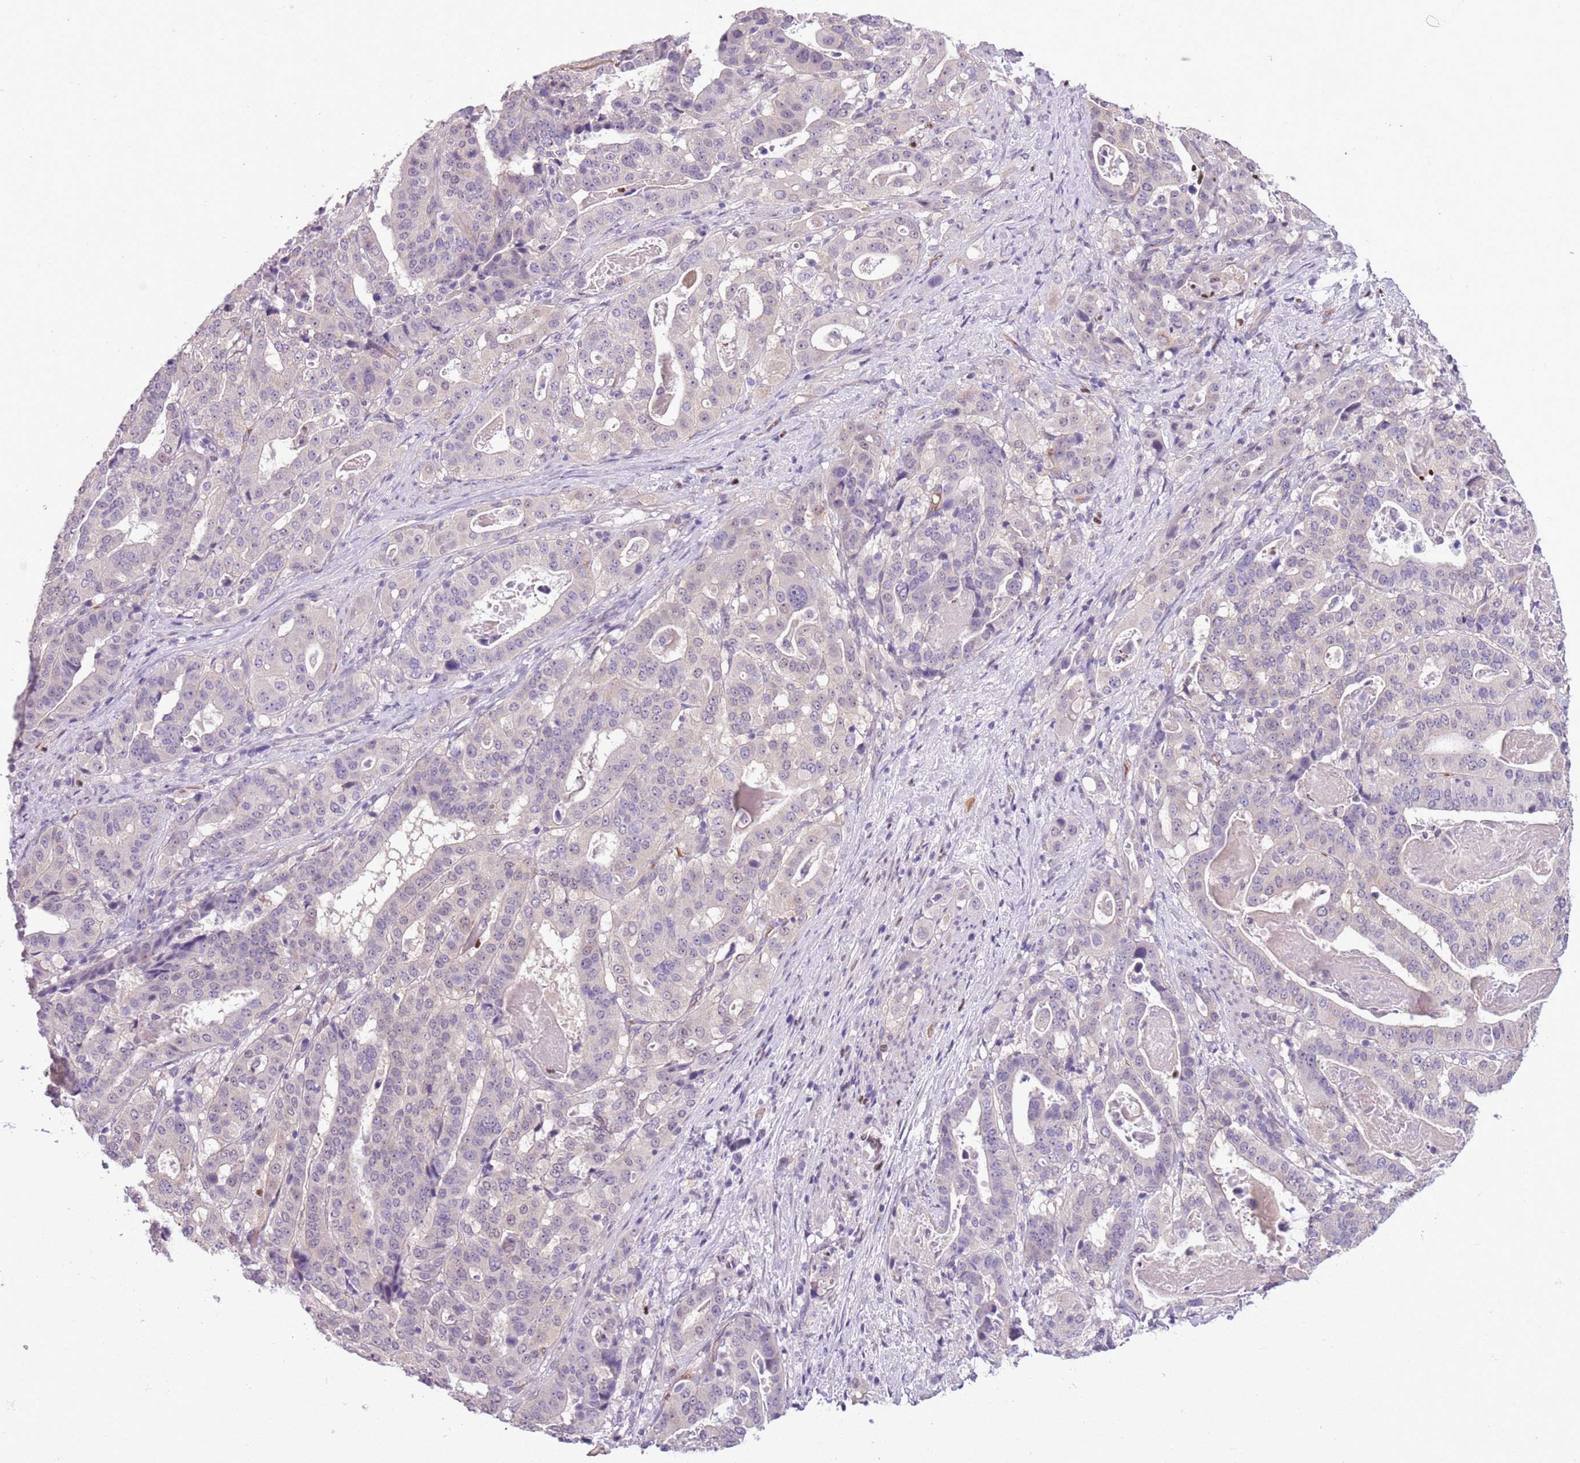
{"staining": {"intensity": "negative", "quantity": "none", "location": "none"}, "tissue": "stomach cancer", "cell_type": "Tumor cells", "image_type": "cancer", "snomed": [{"axis": "morphology", "description": "Adenocarcinoma, NOS"}, {"axis": "topography", "description": "Stomach"}], "caption": "Micrograph shows no protein expression in tumor cells of stomach cancer tissue. (DAB immunohistochemistry, high magnification).", "gene": "ADCY7", "patient": {"sex": "male", "age": 48}}